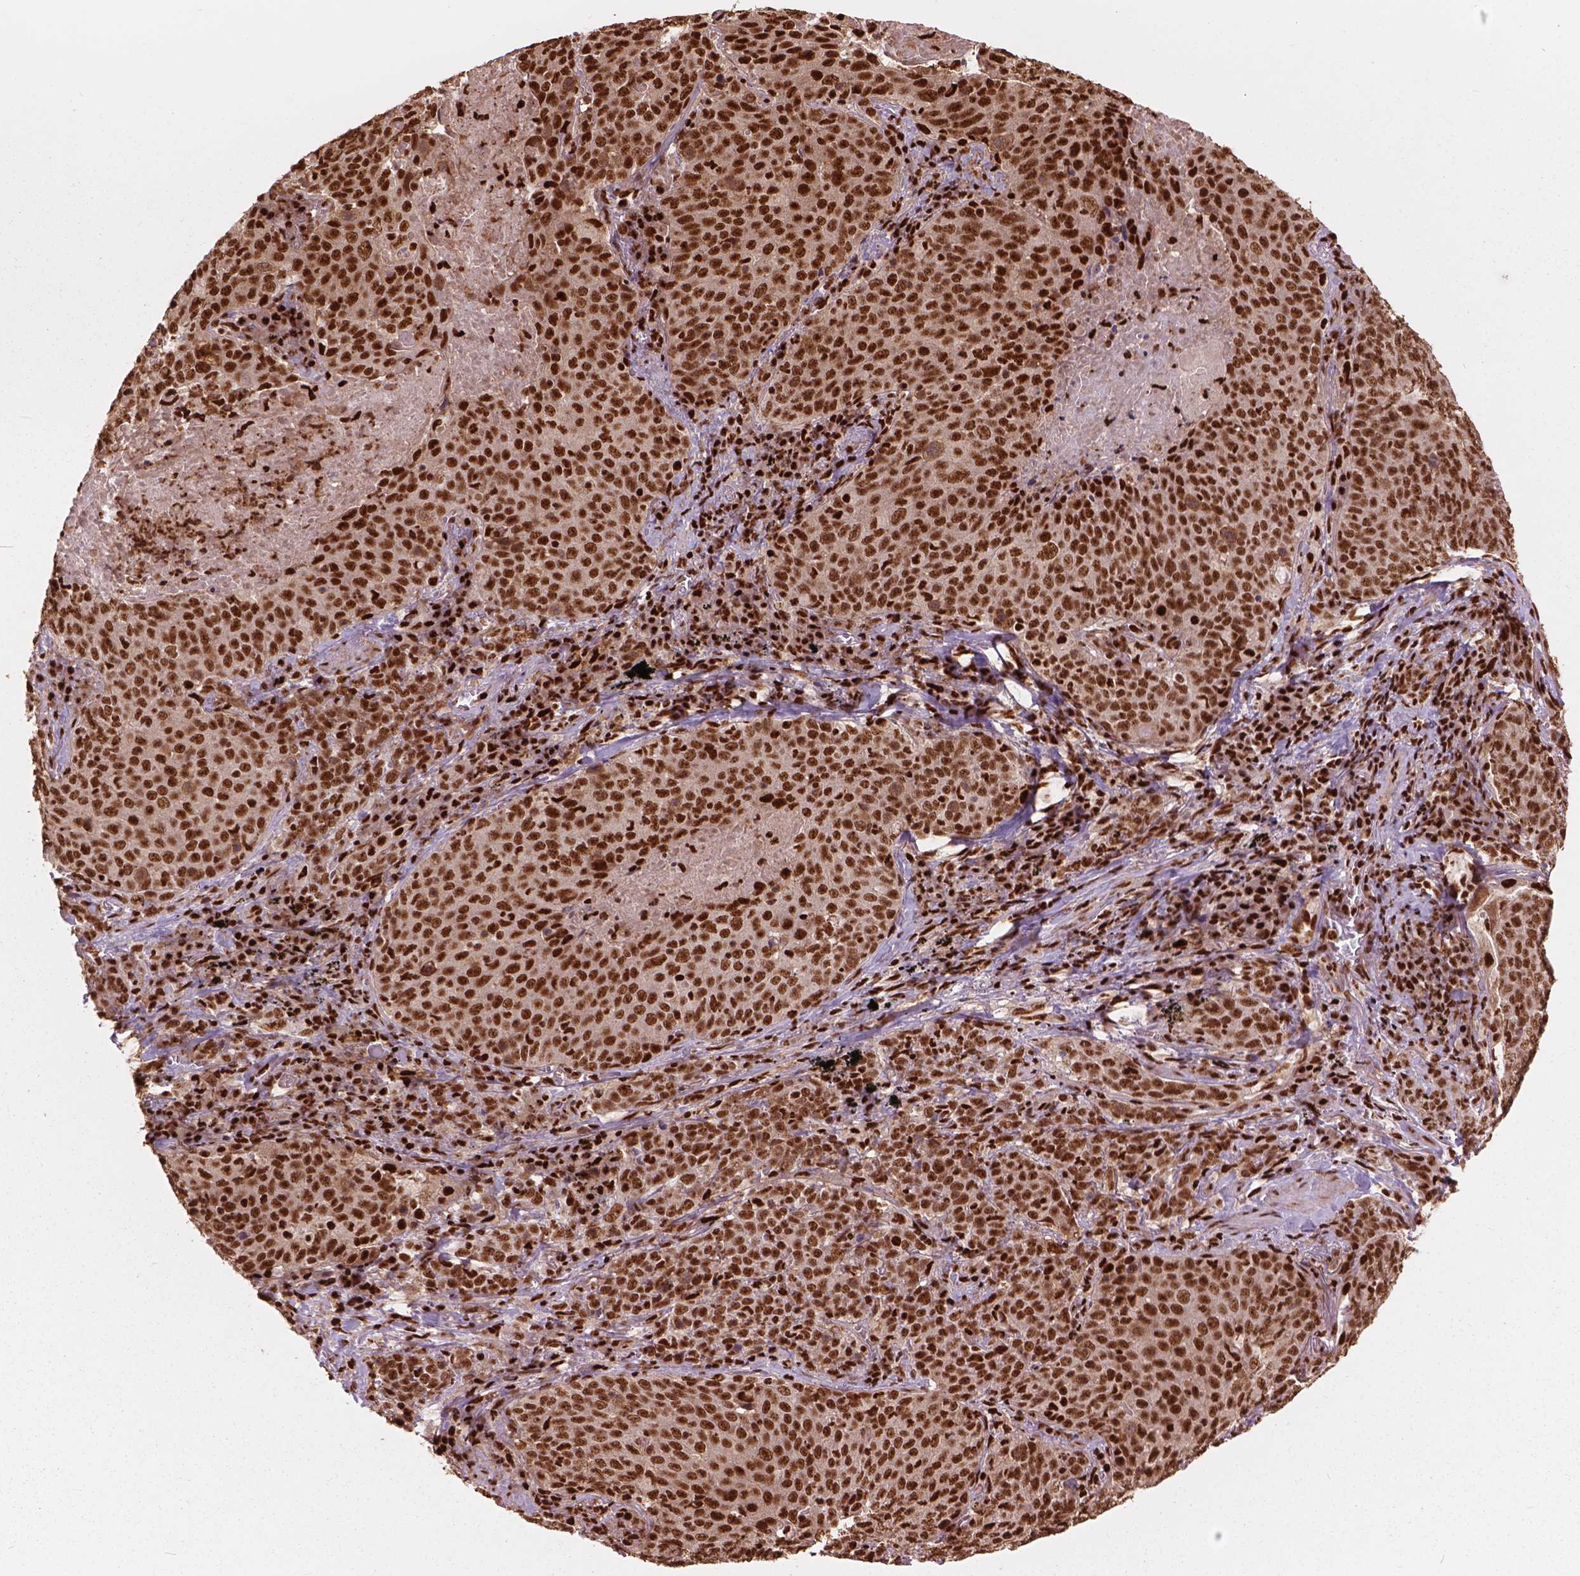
{"staining": {"intensity": "moderate", "quantity": ">75%", "location": "nuclear"}, "tissue": "lung cancer", "cell_type": "Tumor cells", "image_type": "cancer", "snomed": [{"axis": "morphology", "description": "Squamous cell carcinoma, NOS"}, {"axis": "topography", "description": "Lung"}], "caption": "A micrograph of human lung cancer (squamous cell carcinoma) stained for a protein shows moderate nuclear brown staining in tumor cells.", "gene": "ANP32B", "patient": {"sex": "male", "age": 82}}